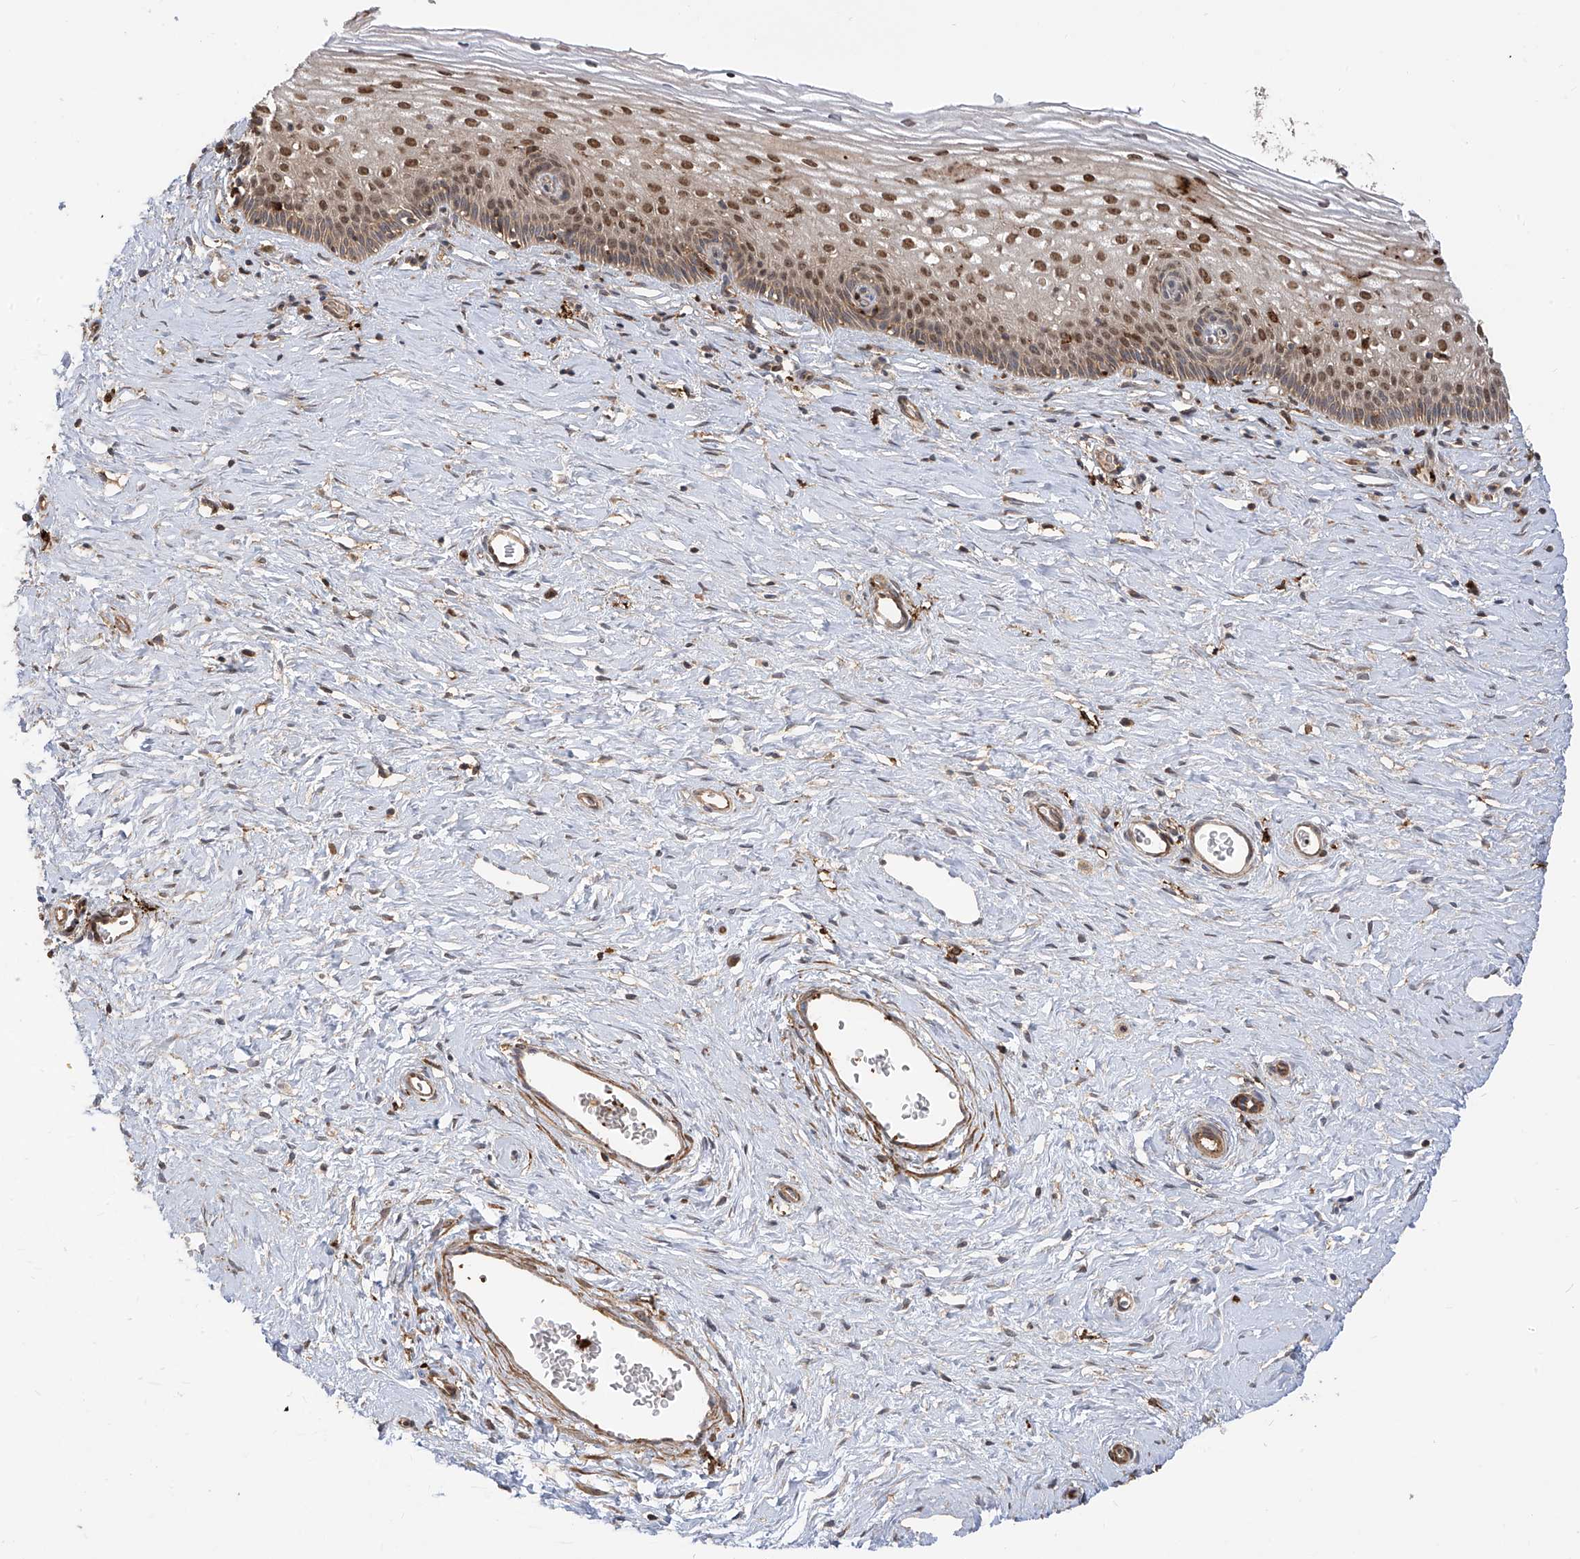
{"staining": {"intensity": "moderate", "quantity": "25%-75%", "location": "cytoplasmic/membranous"}, "tissue": "cervix", "cell_type": "Glandular cells", "image_type": "normal", "snomed": [{"axis": "morphology", "description": "Normal tissue, NOS"}, {"axis": "topography", "description": "Cervix"}], "caption": "The micrograph exhibits staining of benign cervix, revealing moderate cytoplasmic/membranous protein staining (brown color) within glandular cells. The protein of interest is shown in brown color, while the nuclei are stained blue.", "gene": "ATAD2B", "patient": {"sex": "female", "age": 33}}